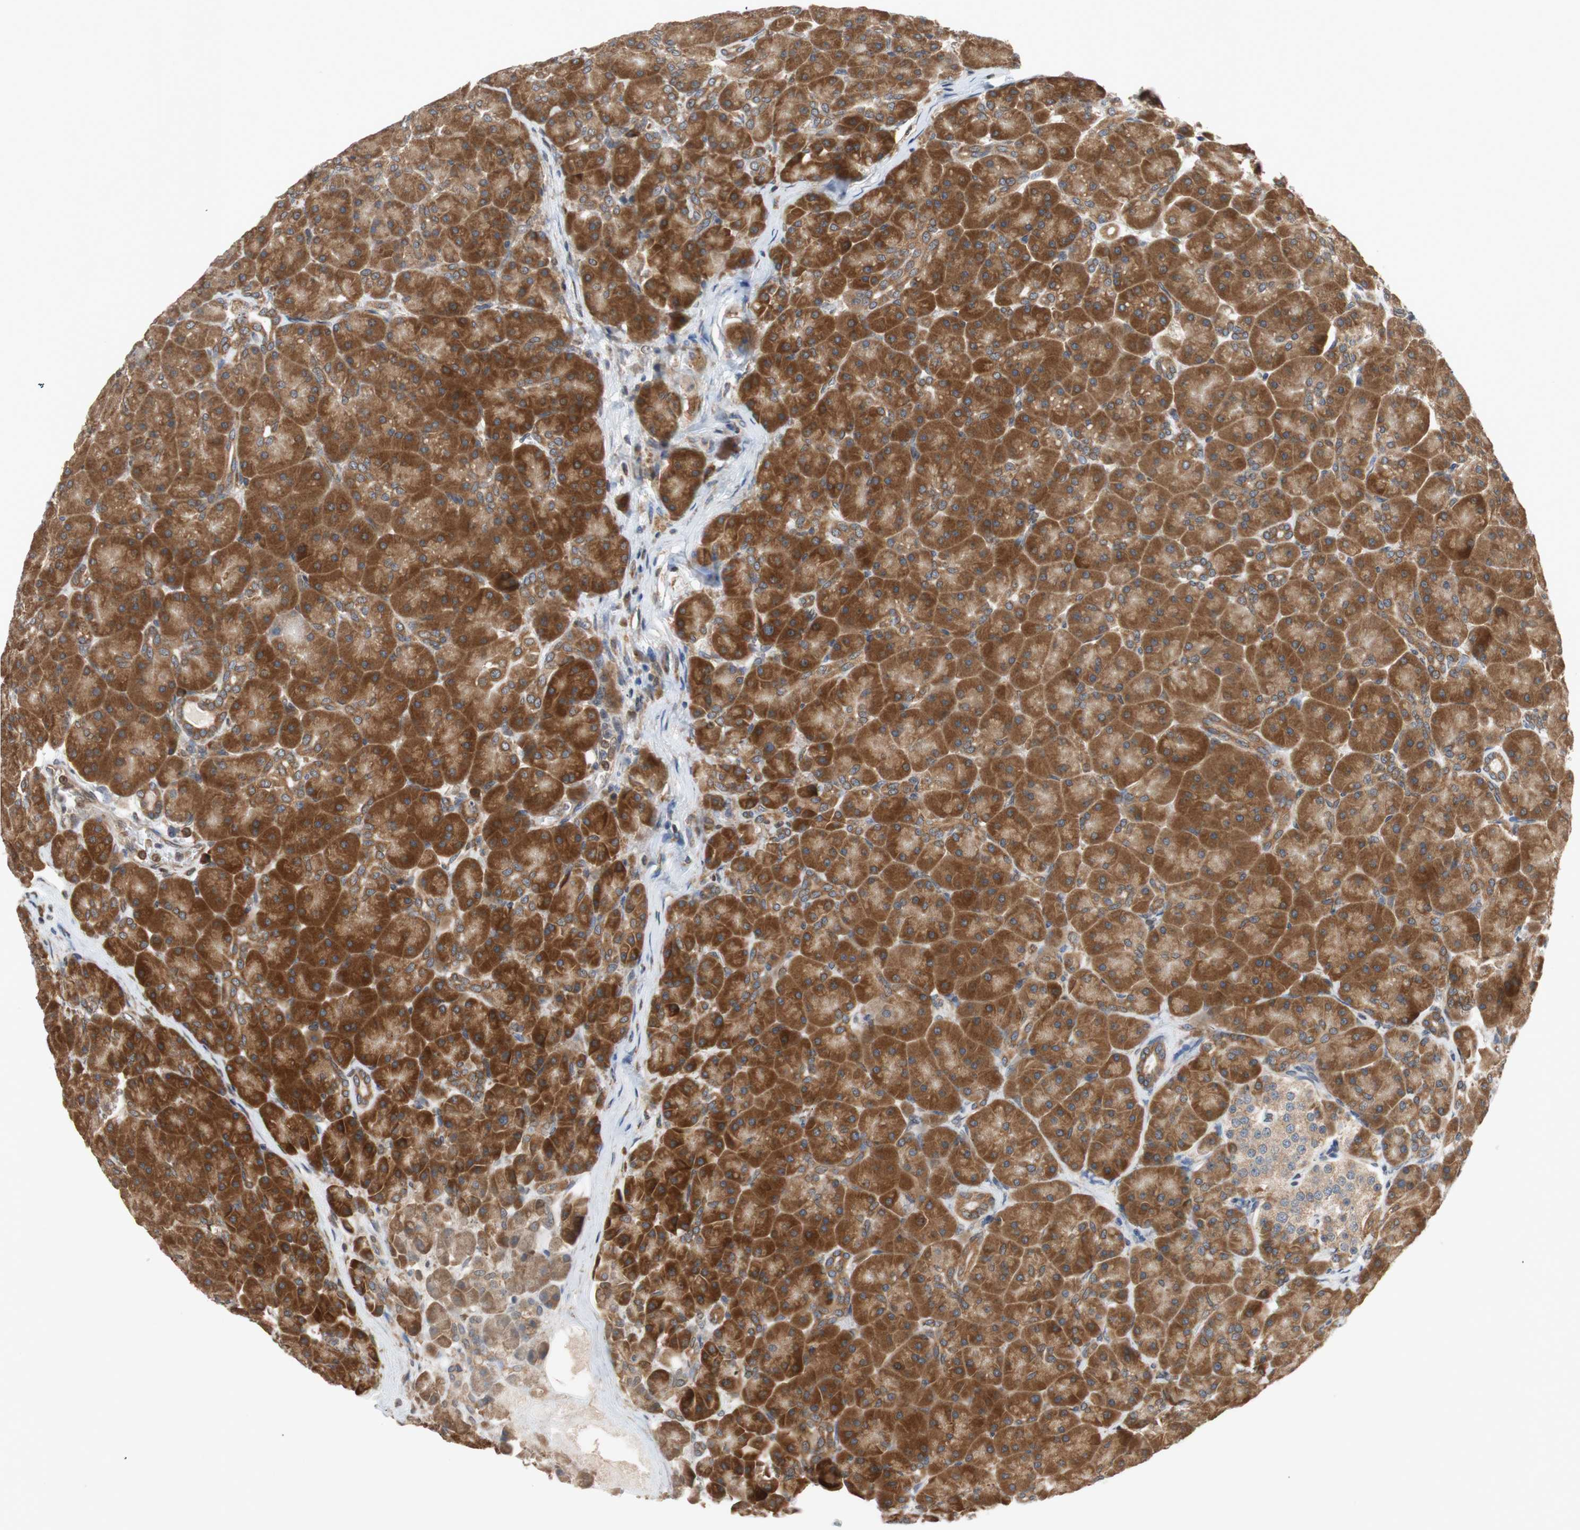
{"staining": {"intensity": "strong", "quantity": ">75%", "location": "cytoplasmic/membranous"}, "tissue": "pancreas", "cell_type": "Exocrine glandular cells", "image_type": "normal", "snomed": [{"axis": "morphology", "description": "Normal tissue, NOS"}, {"axis": "topography", "description": "Pancreas"}], "caption": "This photomicrograph exhibits normal pancreas stained with immunohistochemistry to label a protein in brown. The cytoplasmic/membranous of exocrine glandular cells show strong positivity for the protein. Nuclei are counter-stained blue.", "gene": "AUP1", "patient": {"sex": "male", "age": 66}}